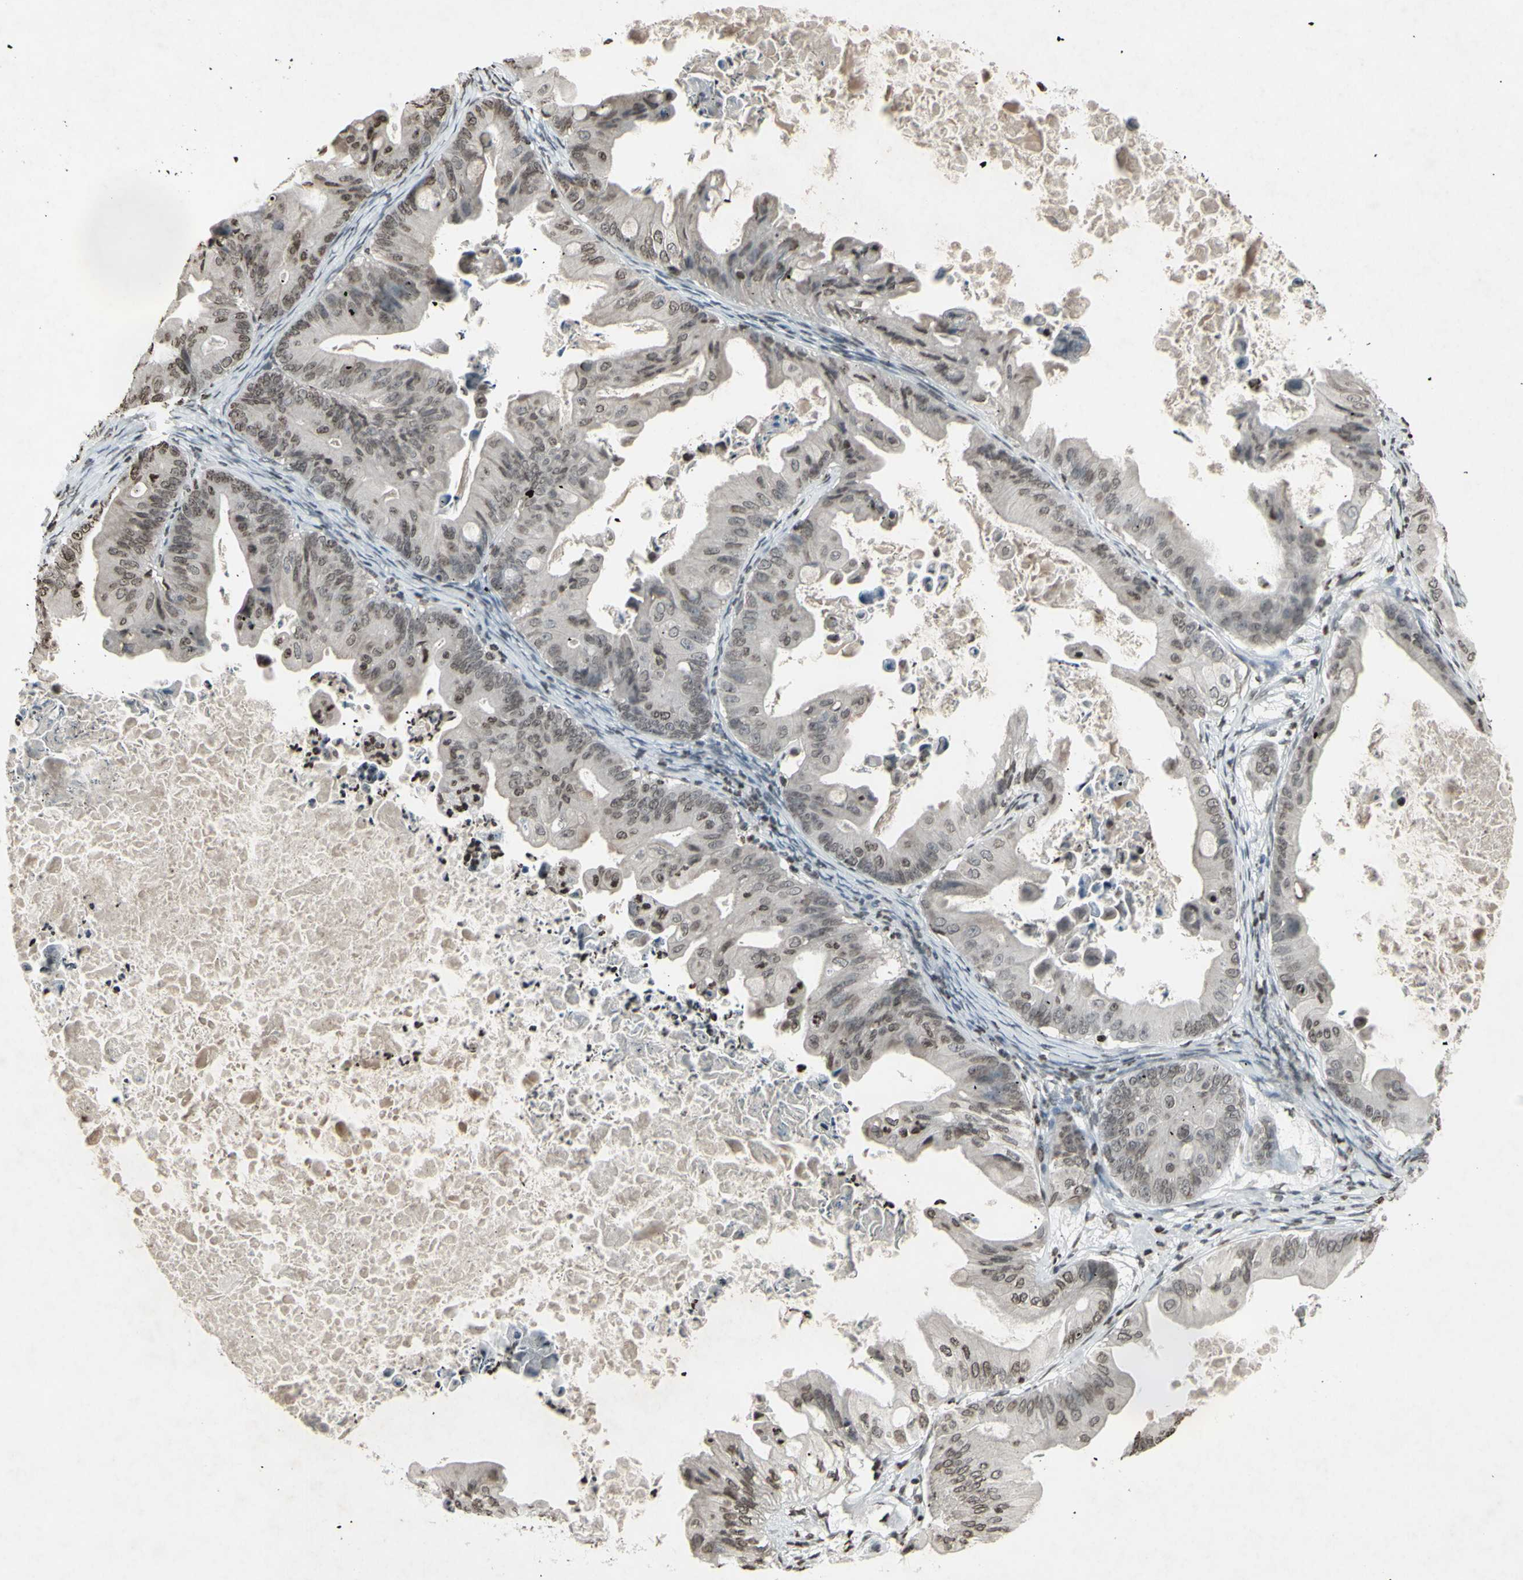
{"staining": {"intensity": "weak", "quantity": "25%-75%", "location": "cytoplasmic/membranous,nuclear"}, "tissue": "ovarian cancer", "cell_type": "Tumor cells", "image_type": "cancer", "snomed": [{"axis": "morphology", "description": "Cystadenocarcinoma, mucinous, NOS"}, {"axis": "topography", "description": "Ovary"}], "caption": "Immunohistochemical staining of human ovarian cancer displays low levels of weak cytoplasmic/membranous and nuclear protein expression in approximately 25%-75% of tumor cells.", "gene": "CD79B", "patient": {"sex": "female", "age": 37}}